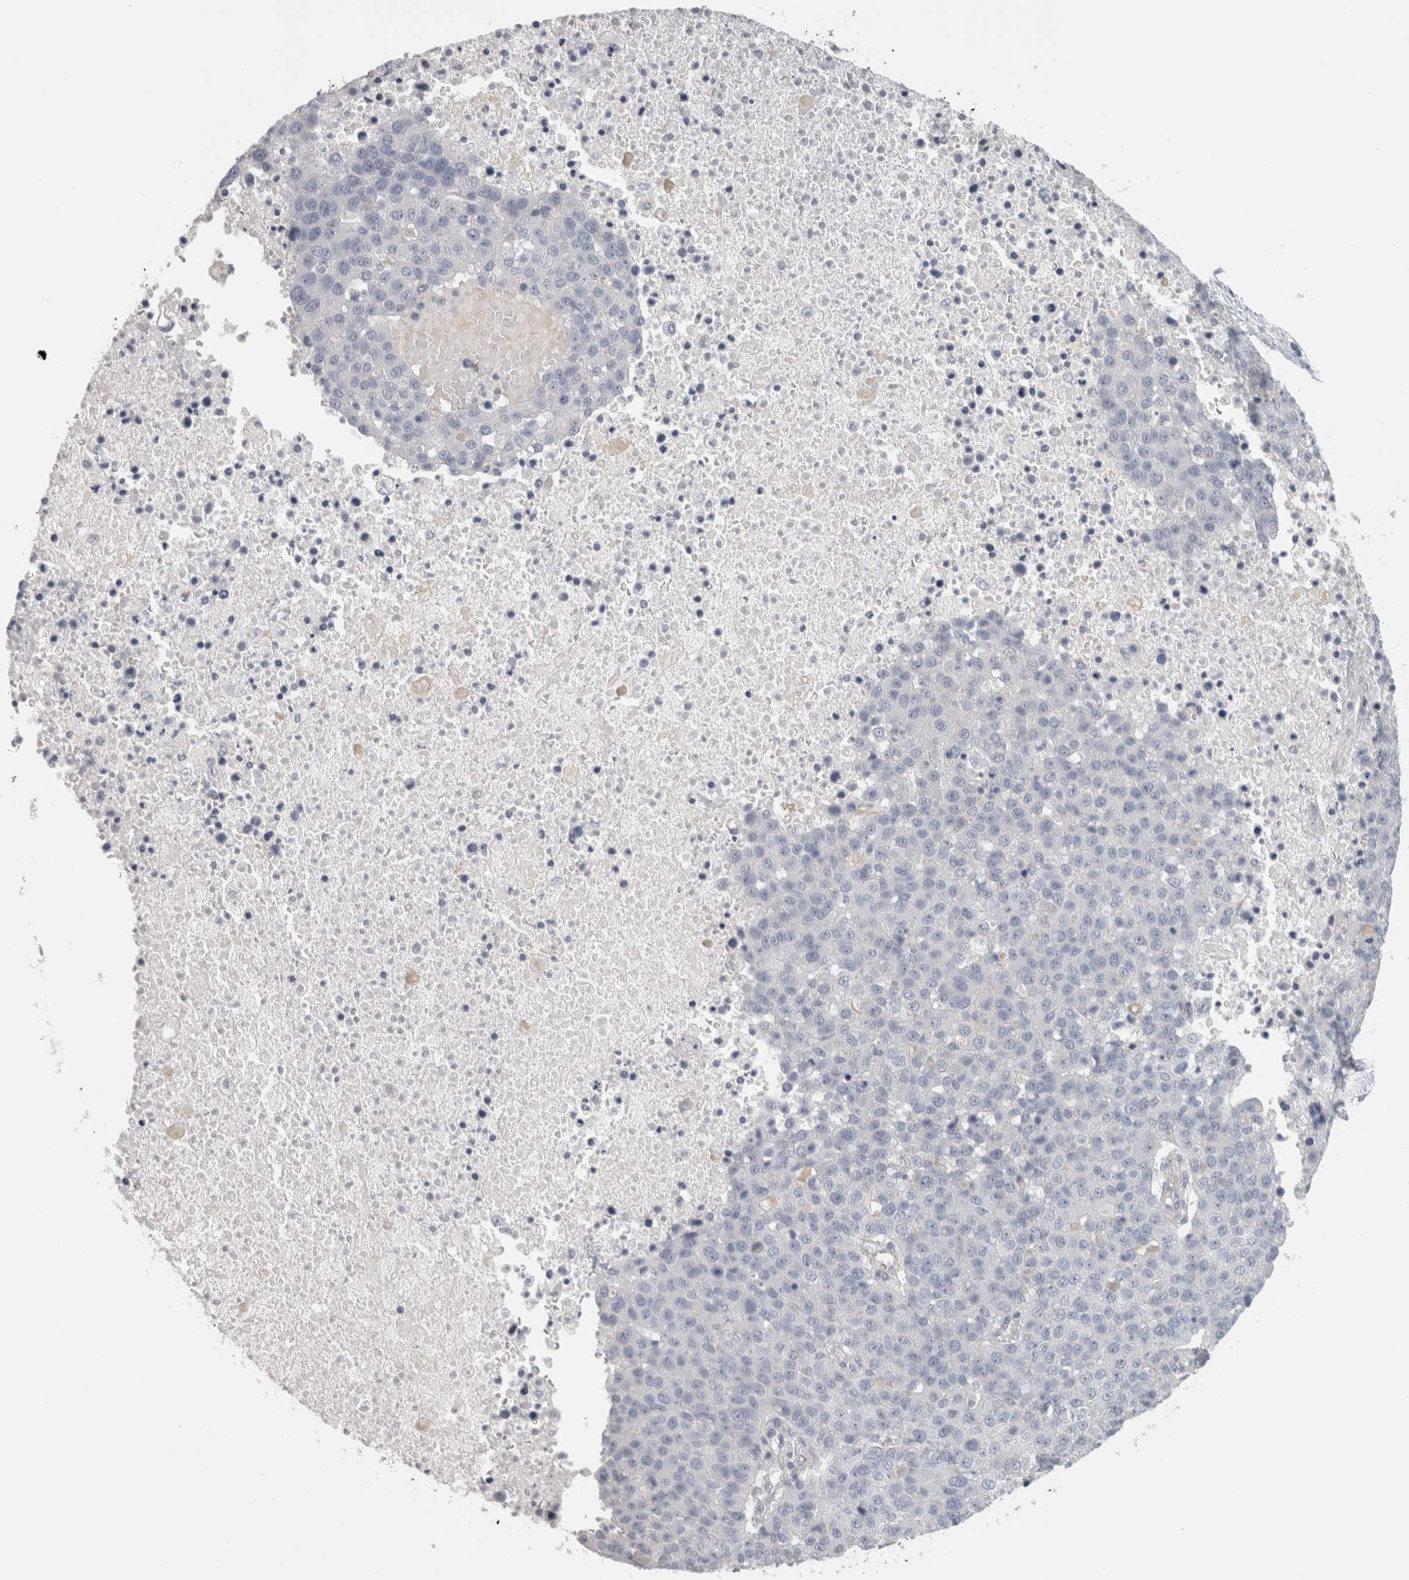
{"staining": {"intensity": "negative", "quantity": "none", "location": "none"}, "tissue": "pancreatic cancer", "cell_type": "Tumor cells", "image_type": "cancer", "snomed": [{"axis": "morphology", "description": "Adenocarcinoma, NOS"}, {"axis": "topography", "description": "Pancreas"}], "caption": "The micrograph demonstrates no staining of tumor cells in adenocarcinoma (pancreatic).", "gene": "FBLIM1", "patient": {"sex": "female", "age": 61}}